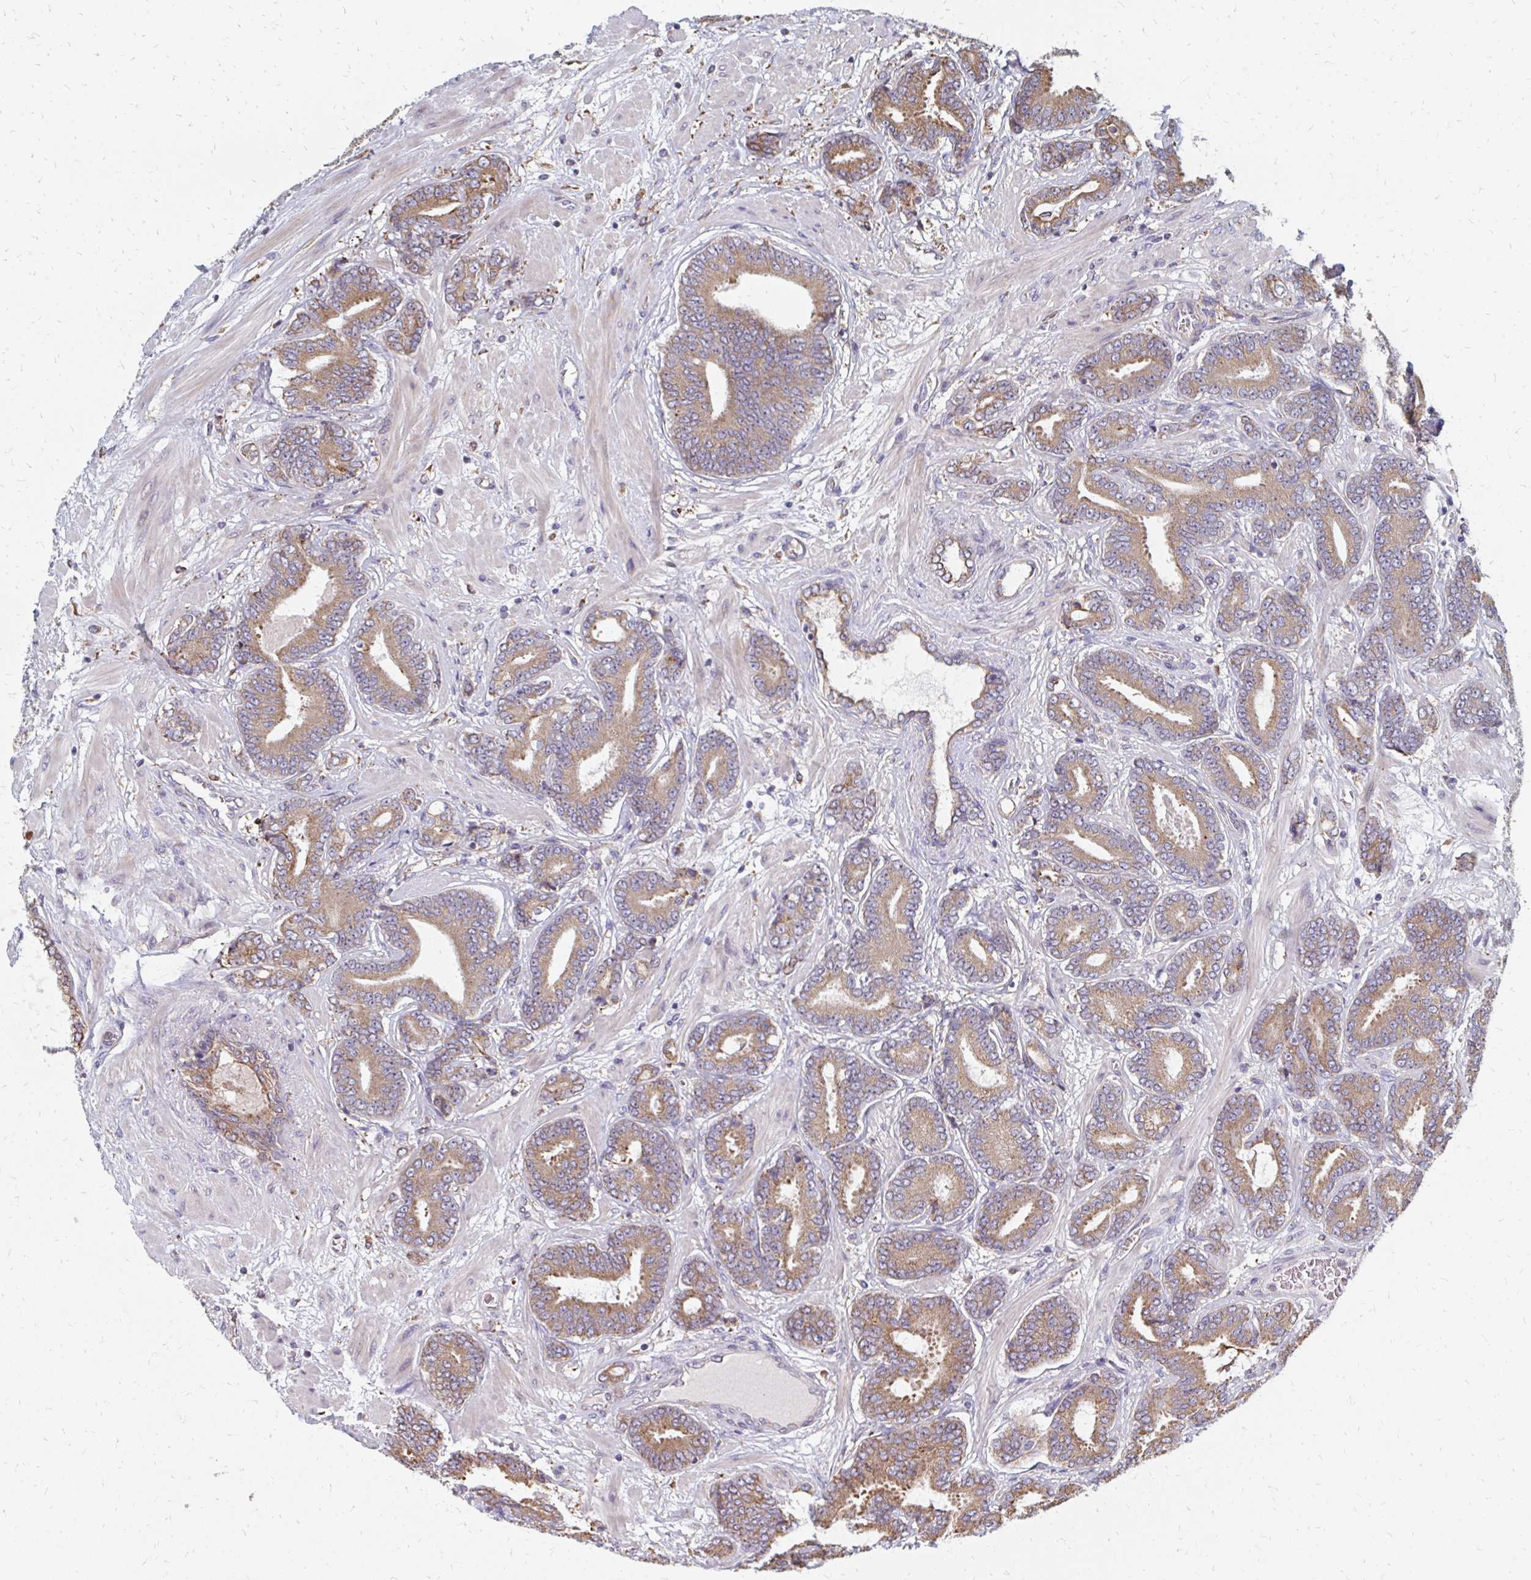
{"staining": {"intensity": "moderate", "quantity": ">75%", "location": "cytoplasmic/membranous"}, "tissue": "prostate cancer", "cell_type": "Tumor cells", "image_type": "cancer", "snomed": [{"axis": "morphology", "description": "Adenocarcinoma, High grade"}, {"axis": "topography", "description": "Prostate"}], "caption": "A micrograph showing moderate cytoplasmic/membranous positivity in approximately >75% of tumor cells in prostate high-grade adenocarcinoma, as visualized by brown immunohistochemical staining.", "gene": "PPP1R13L", "patient": {"sex": "male", "age": 62}}